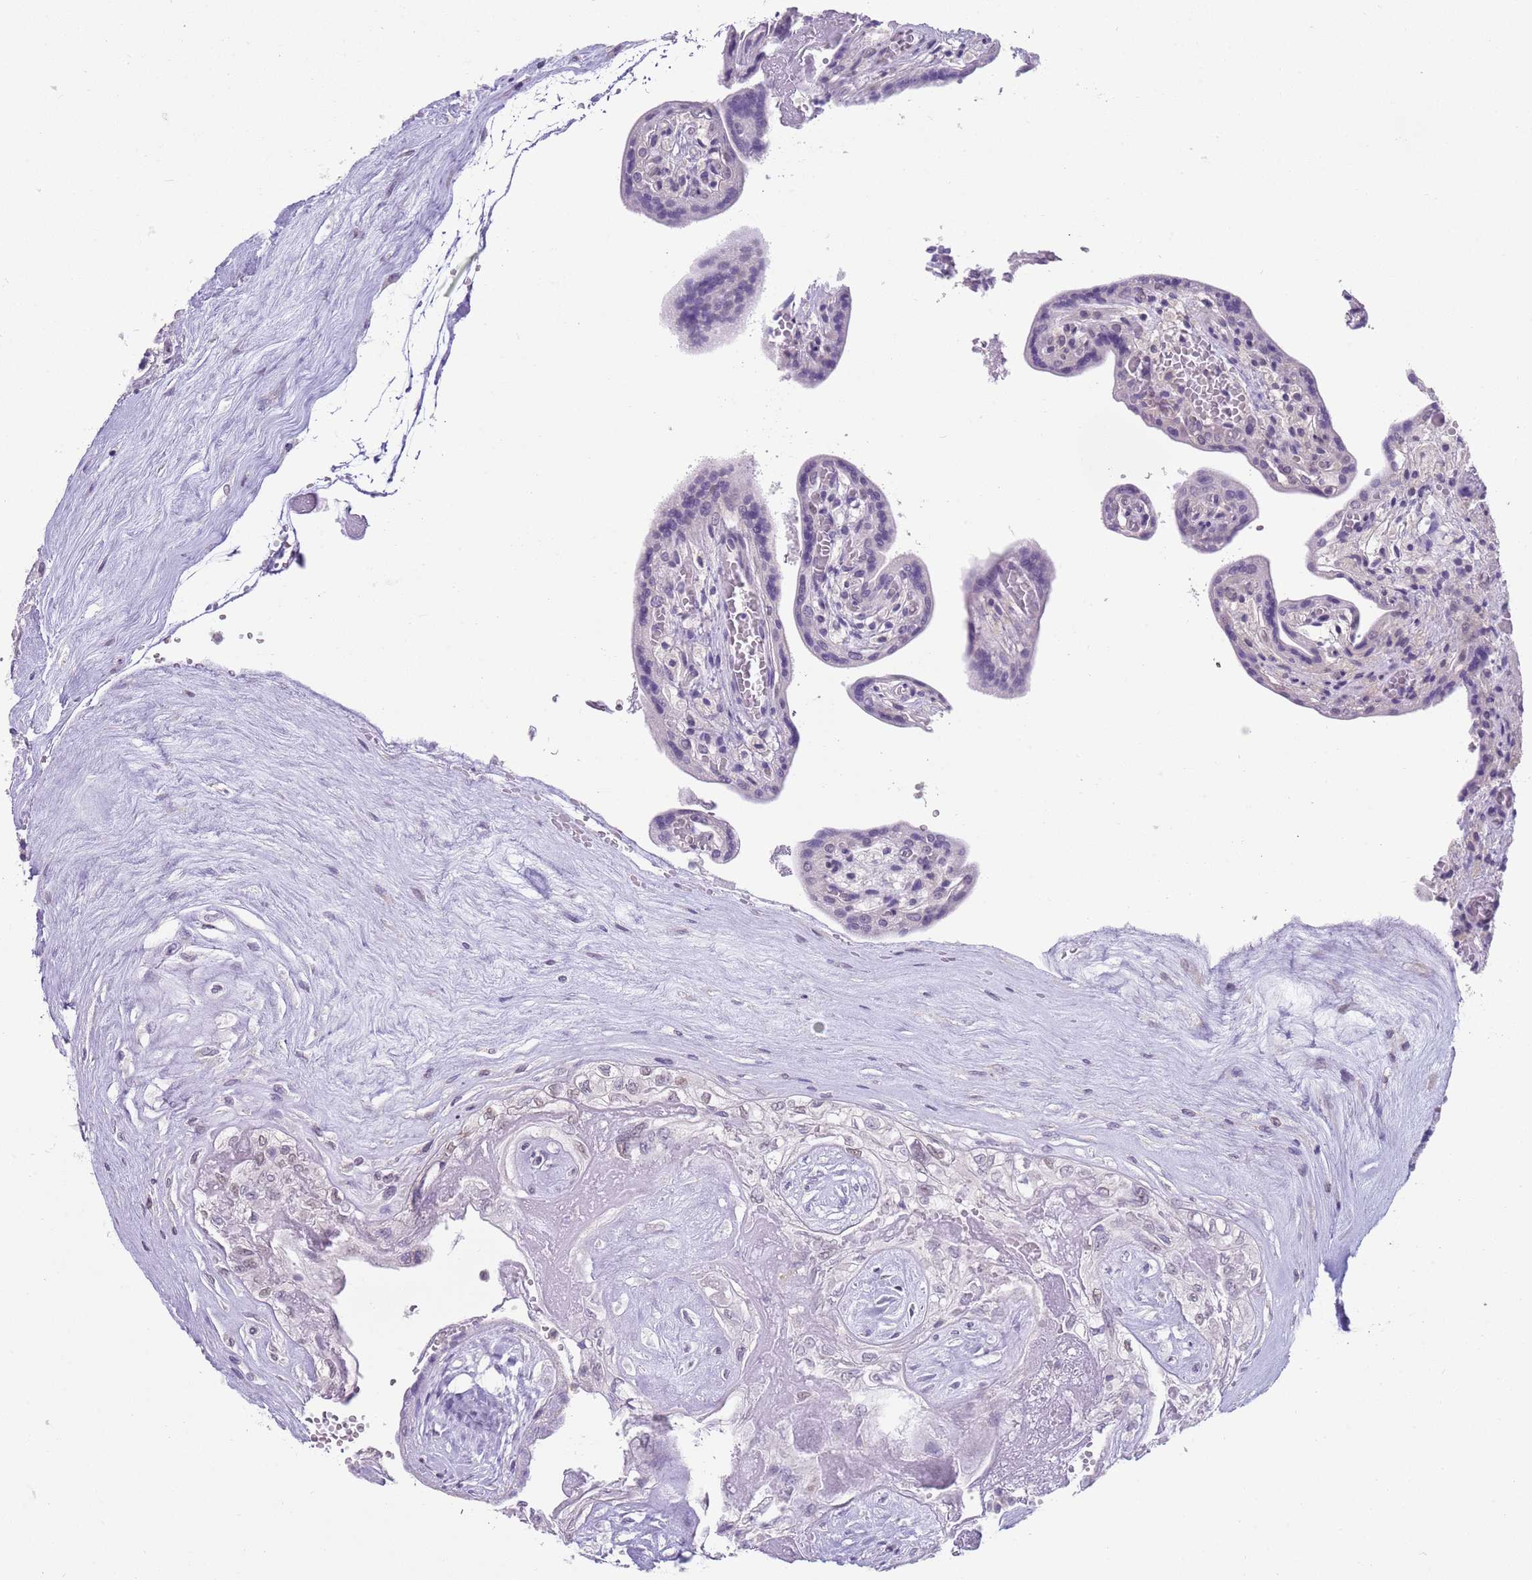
{"staining": {"intensity": "weak", "quantity": "25%-75%", "location": "nuclear"}, "tissue": "placenta", "cell_type": "Trophoblastic cells", "image_type": "normal", "snomed": [{"axis": "morphology", "description": "Normal tissue, NOS"}, {"axis": "topography", "description": "Placenta"}], "caption": "Placenta stained with immunohistochemistry (IHC) displays weak nuclear expression in about 25%-75% of trophoblastic cells. (Stains: DAB in brown, nuclei in blue, Microscopy: brightfield microscopy at high magnification).", "gene": "SEPHS2", "patient": {"sex": "female", "age": 37}}